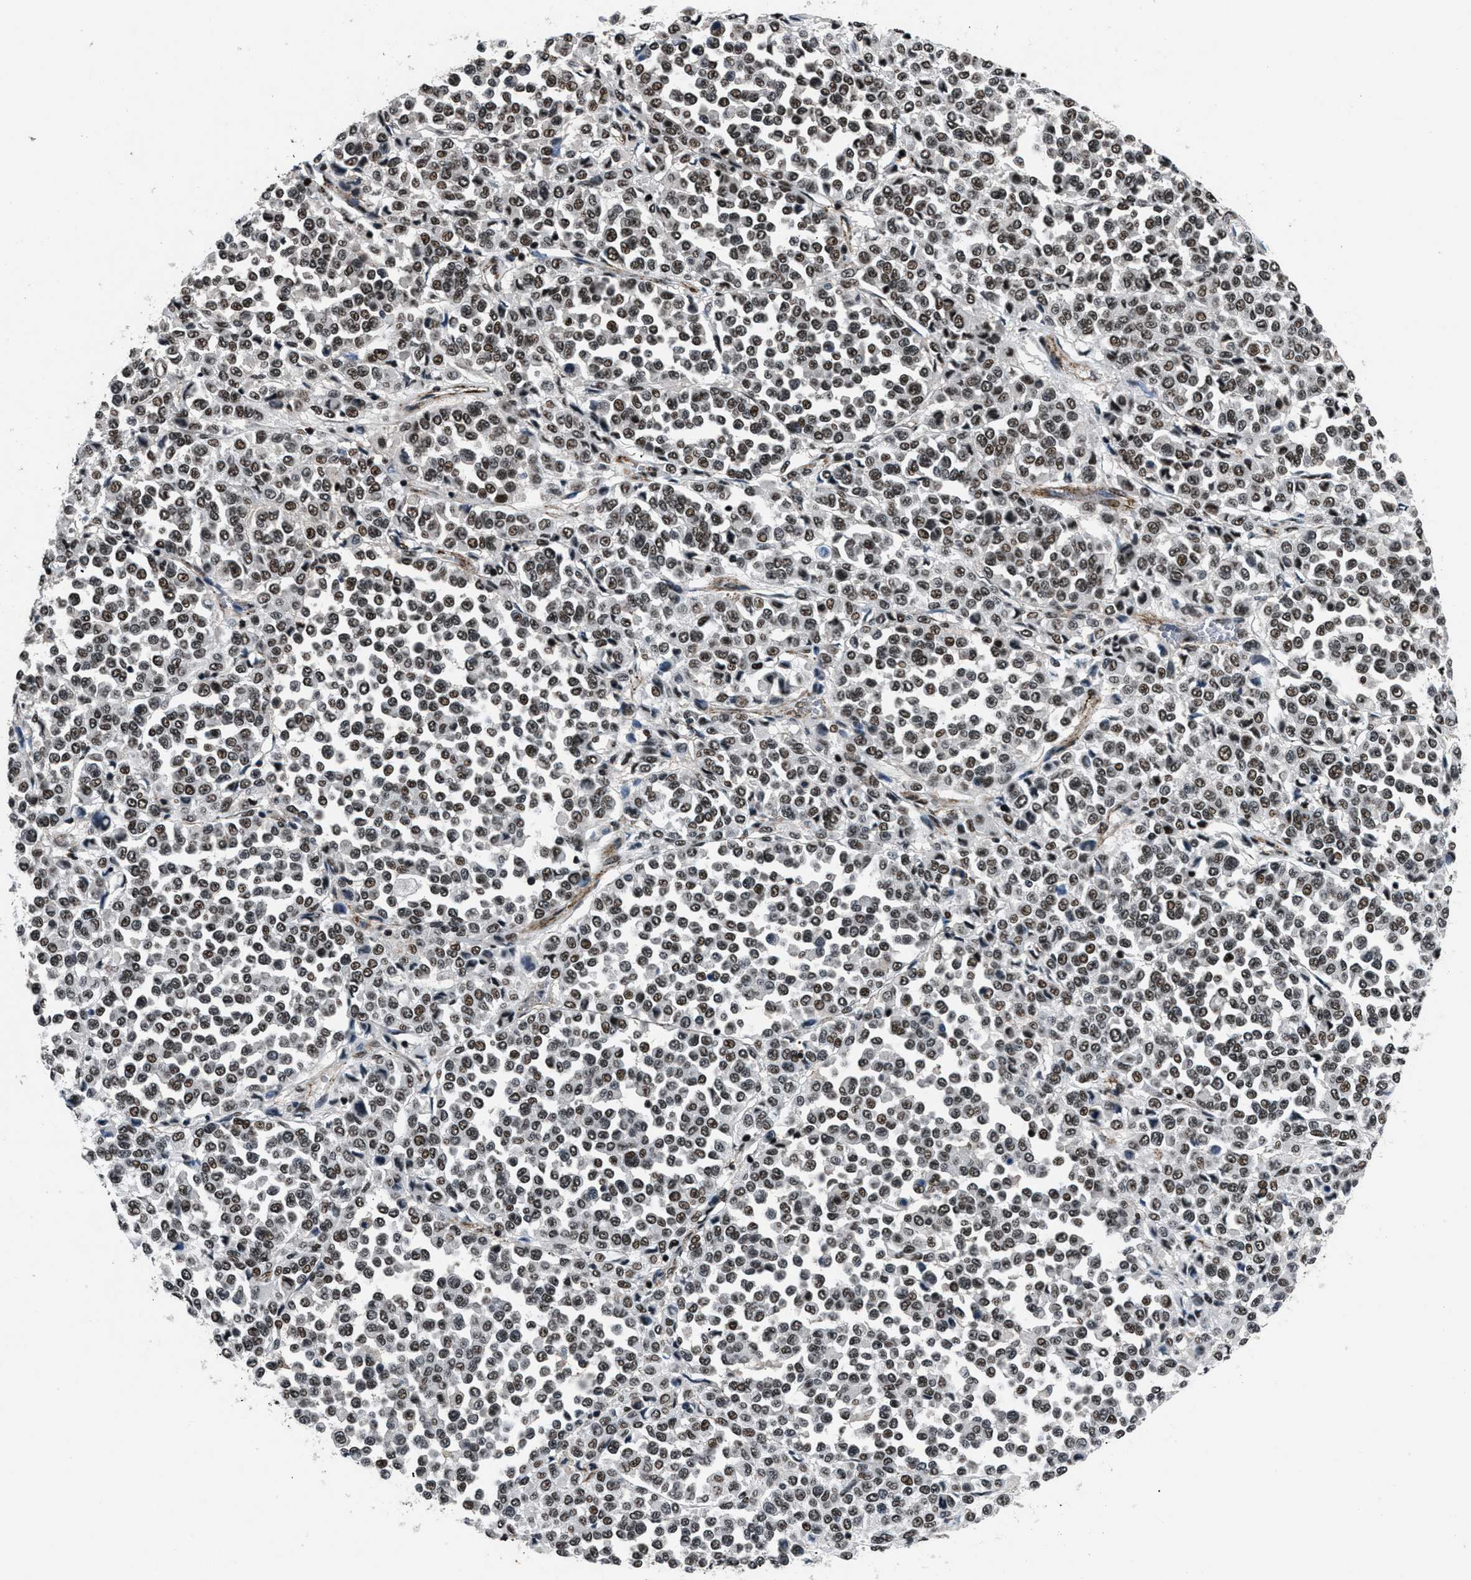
{"staining": {"intensity": "strong", "quantity": ">75%", "location": "nuclear"}, "tissue": "melanoma", "cell_type": "Tumor cells", "image_type": "cancer", "snomed": [{"axis": "morphology", "description": "Malignant melanoma, Metastatic site"}, {"axis": "topography", "description": "Pancreas"}], "caption": "DAB immunohistochemical staining of malignant melanoma (metastatic site) displays strong nuclear protein positivity in approximately >75% of tumor cells.", "gene": "SMARCB1", "patient": {"sex": "female", "age": 30}}